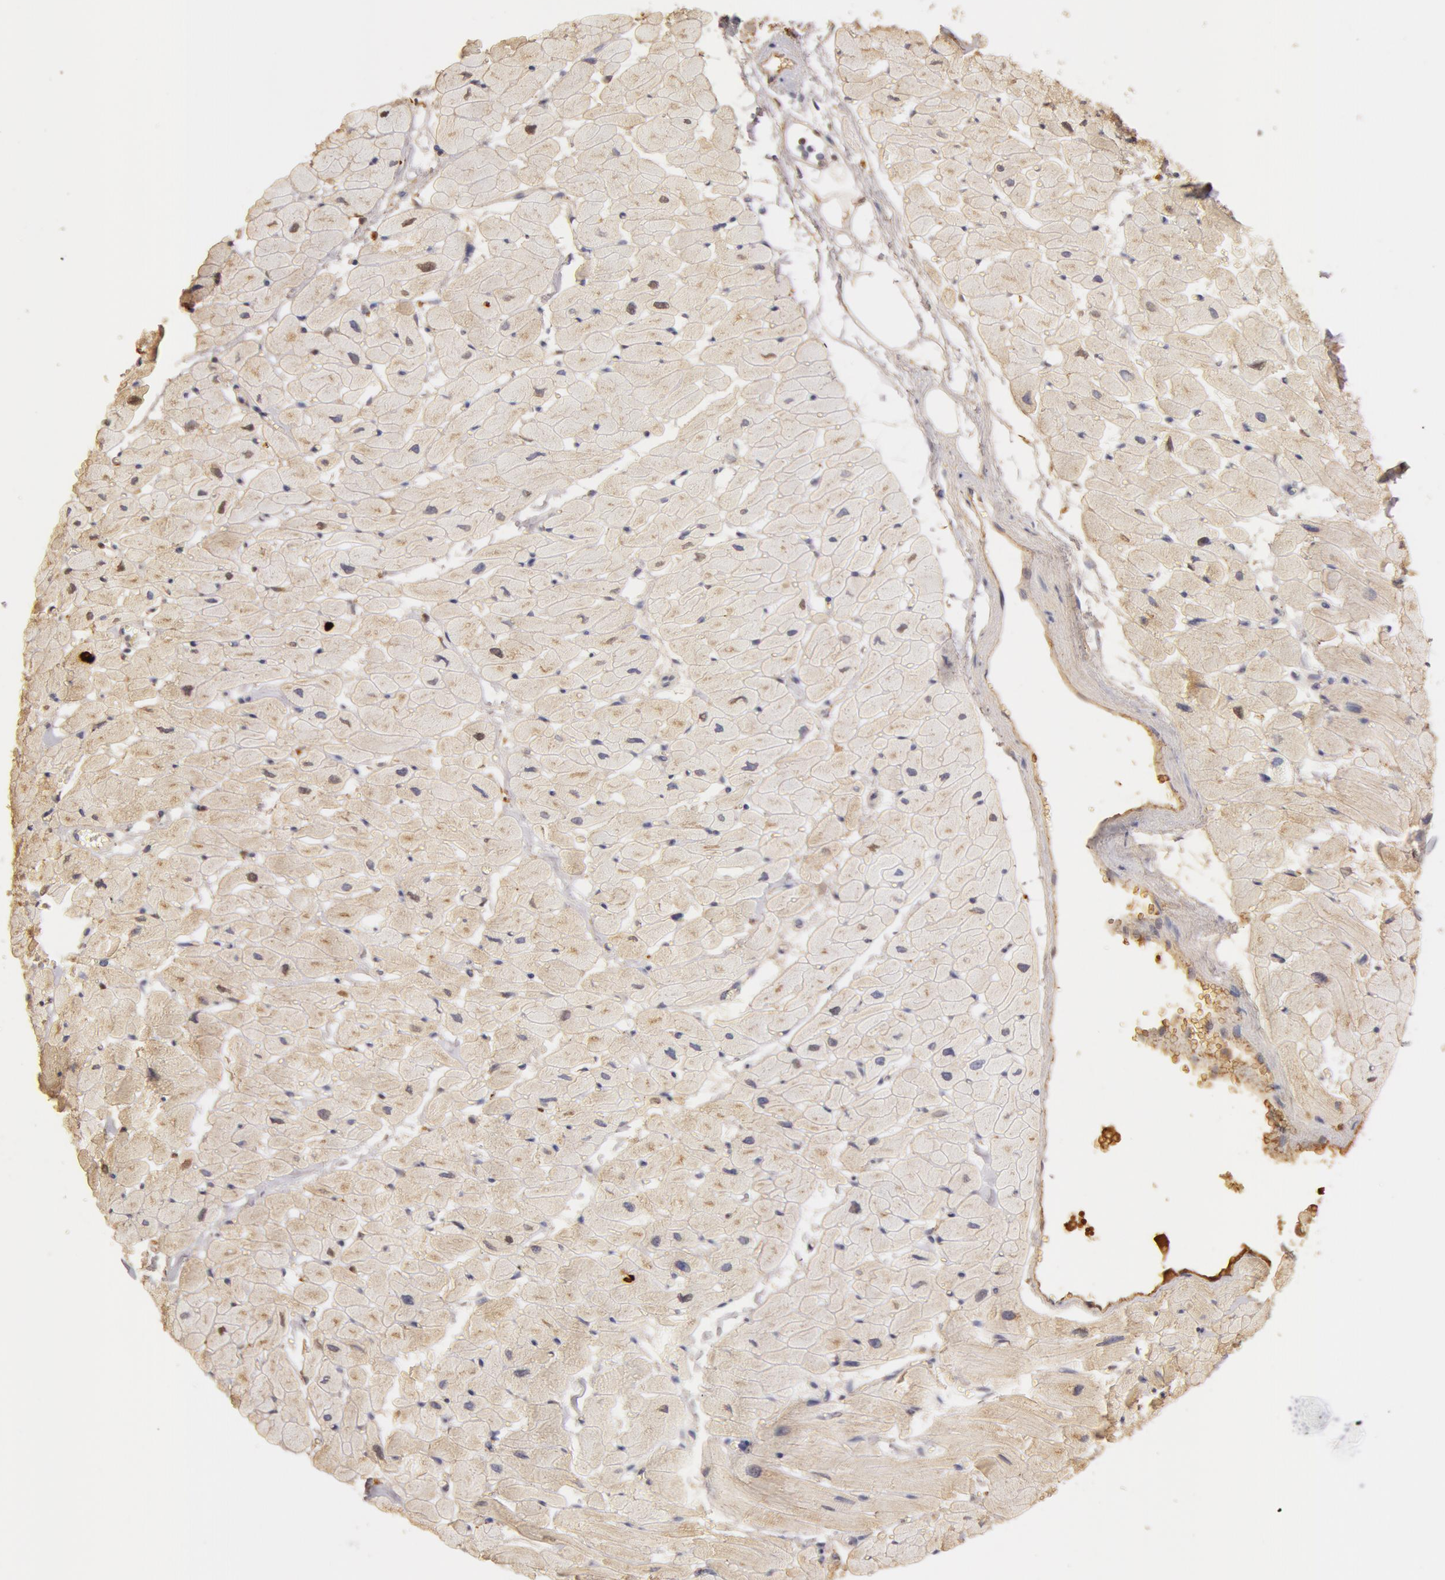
{"staining": {"intensity": "weak", "quantity": ">75%", "location": "cytoplasmic/membranous"}, "tissue": "heart muscle", "cell_type": "Cardiomyocytes", "image_type": "normal", "snomed": [{"axis": "morphology", "description": "Normal tissue, NOS"}, {"axis": "topography", "description": "Heart"}], "caption": "This is an image of immunohistochemistry staining of normal heart muscle, which shows weak positivity in the cytoplasmic/membranous of cardiomyocytes.", "gene": "TF", "patient": {"sex": "female", "age": 19}}